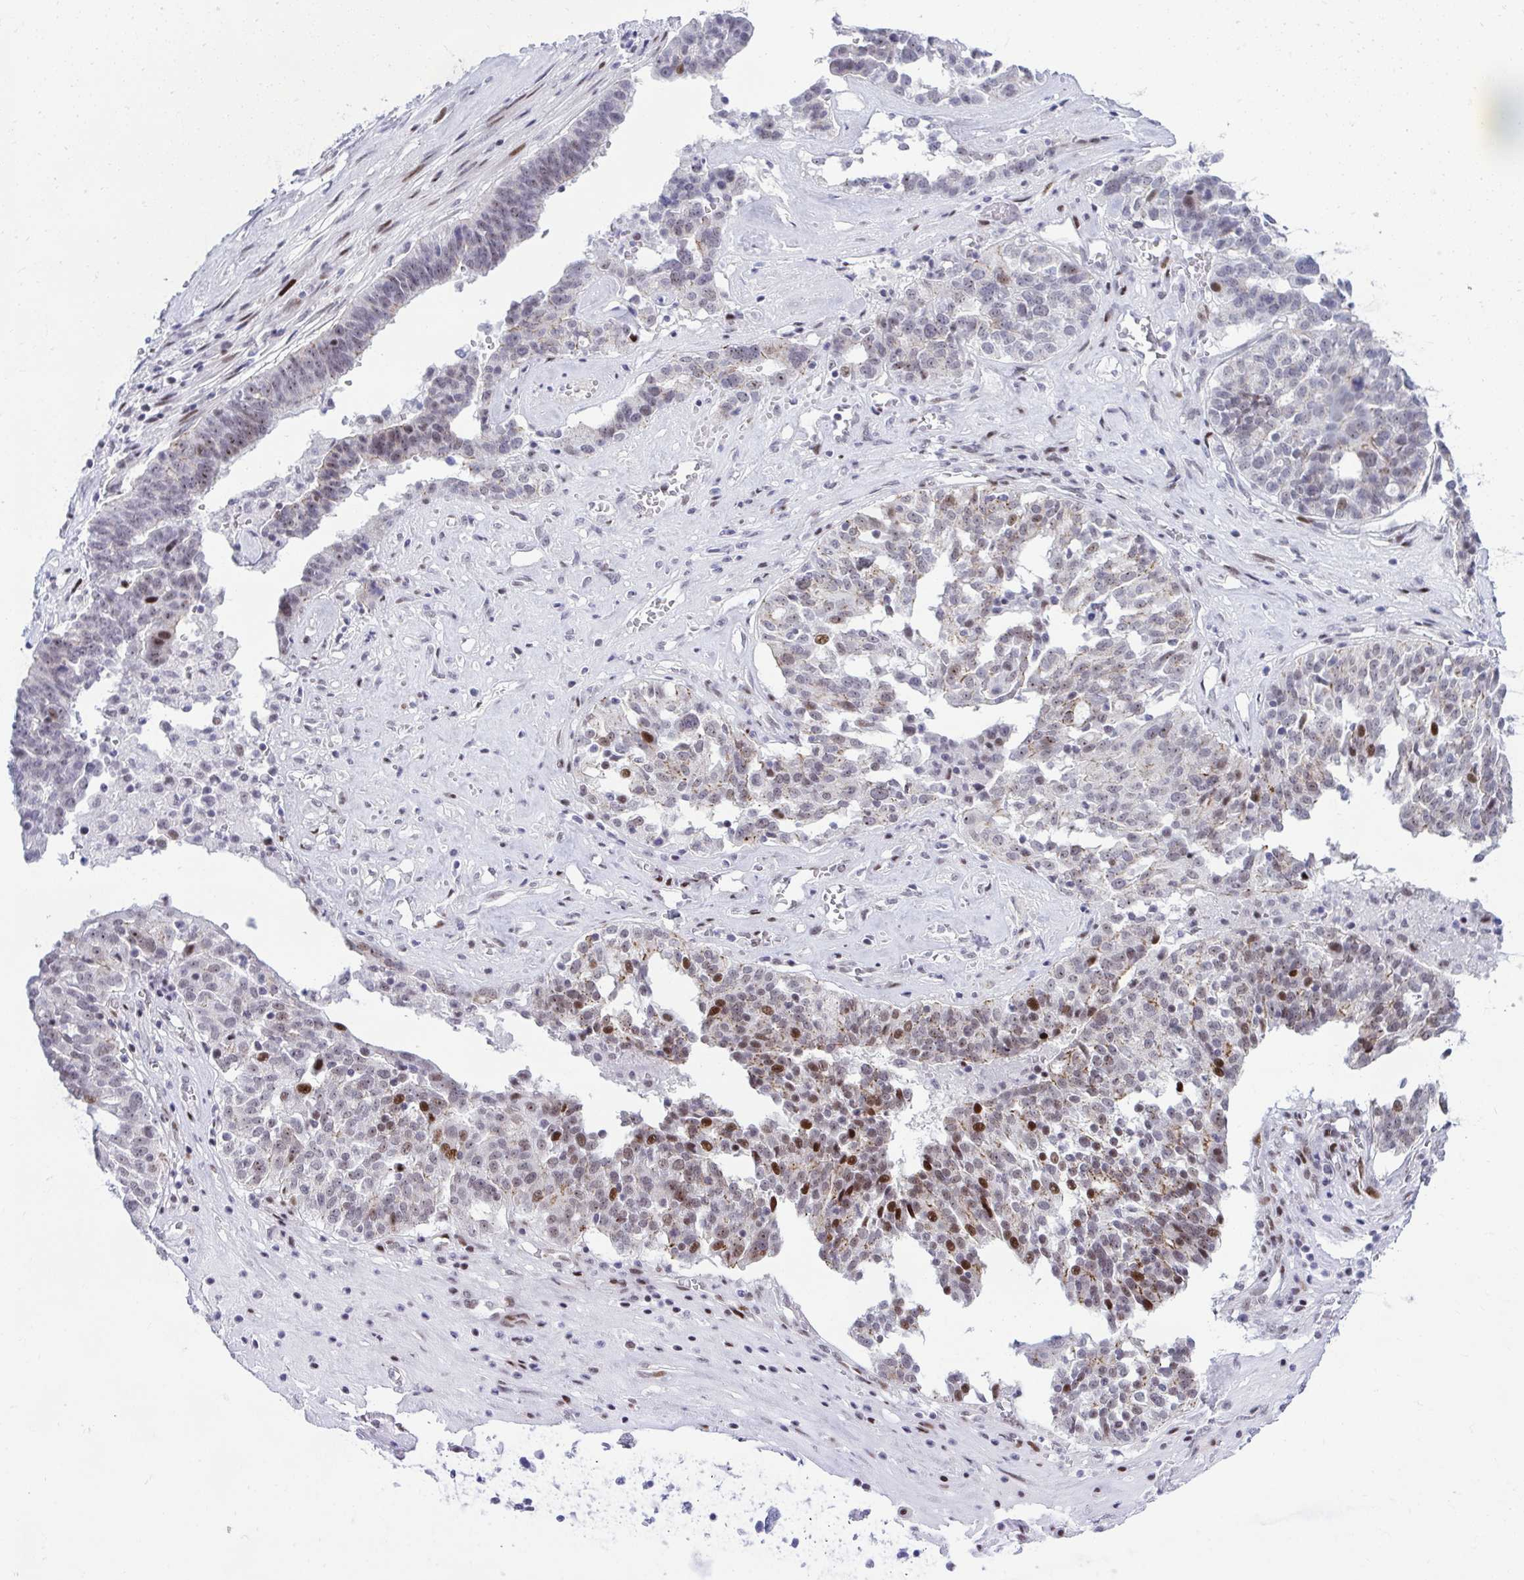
{"staining": {"intensity": "moderate", "quantity": "<25%", "location": "nuclear"}, "tissue": "ovarian cancer", "cell_type": "Tumor cells", "image_type": "cancer", "snomed": [{"axis": "morphology", "description": "Cystadenocarcinoma, serous, NOS"}, {"axis": "topography", "description": "Ovary"}], "caption": "Immunohistochemical staining of human serous cystadenocarcinoma (ovarian) displays low levels of moderate nuclear positivity in about <25% of tumor cells.", "gene": "GLDN", "patient": {"sex": "female", "age": 59}}